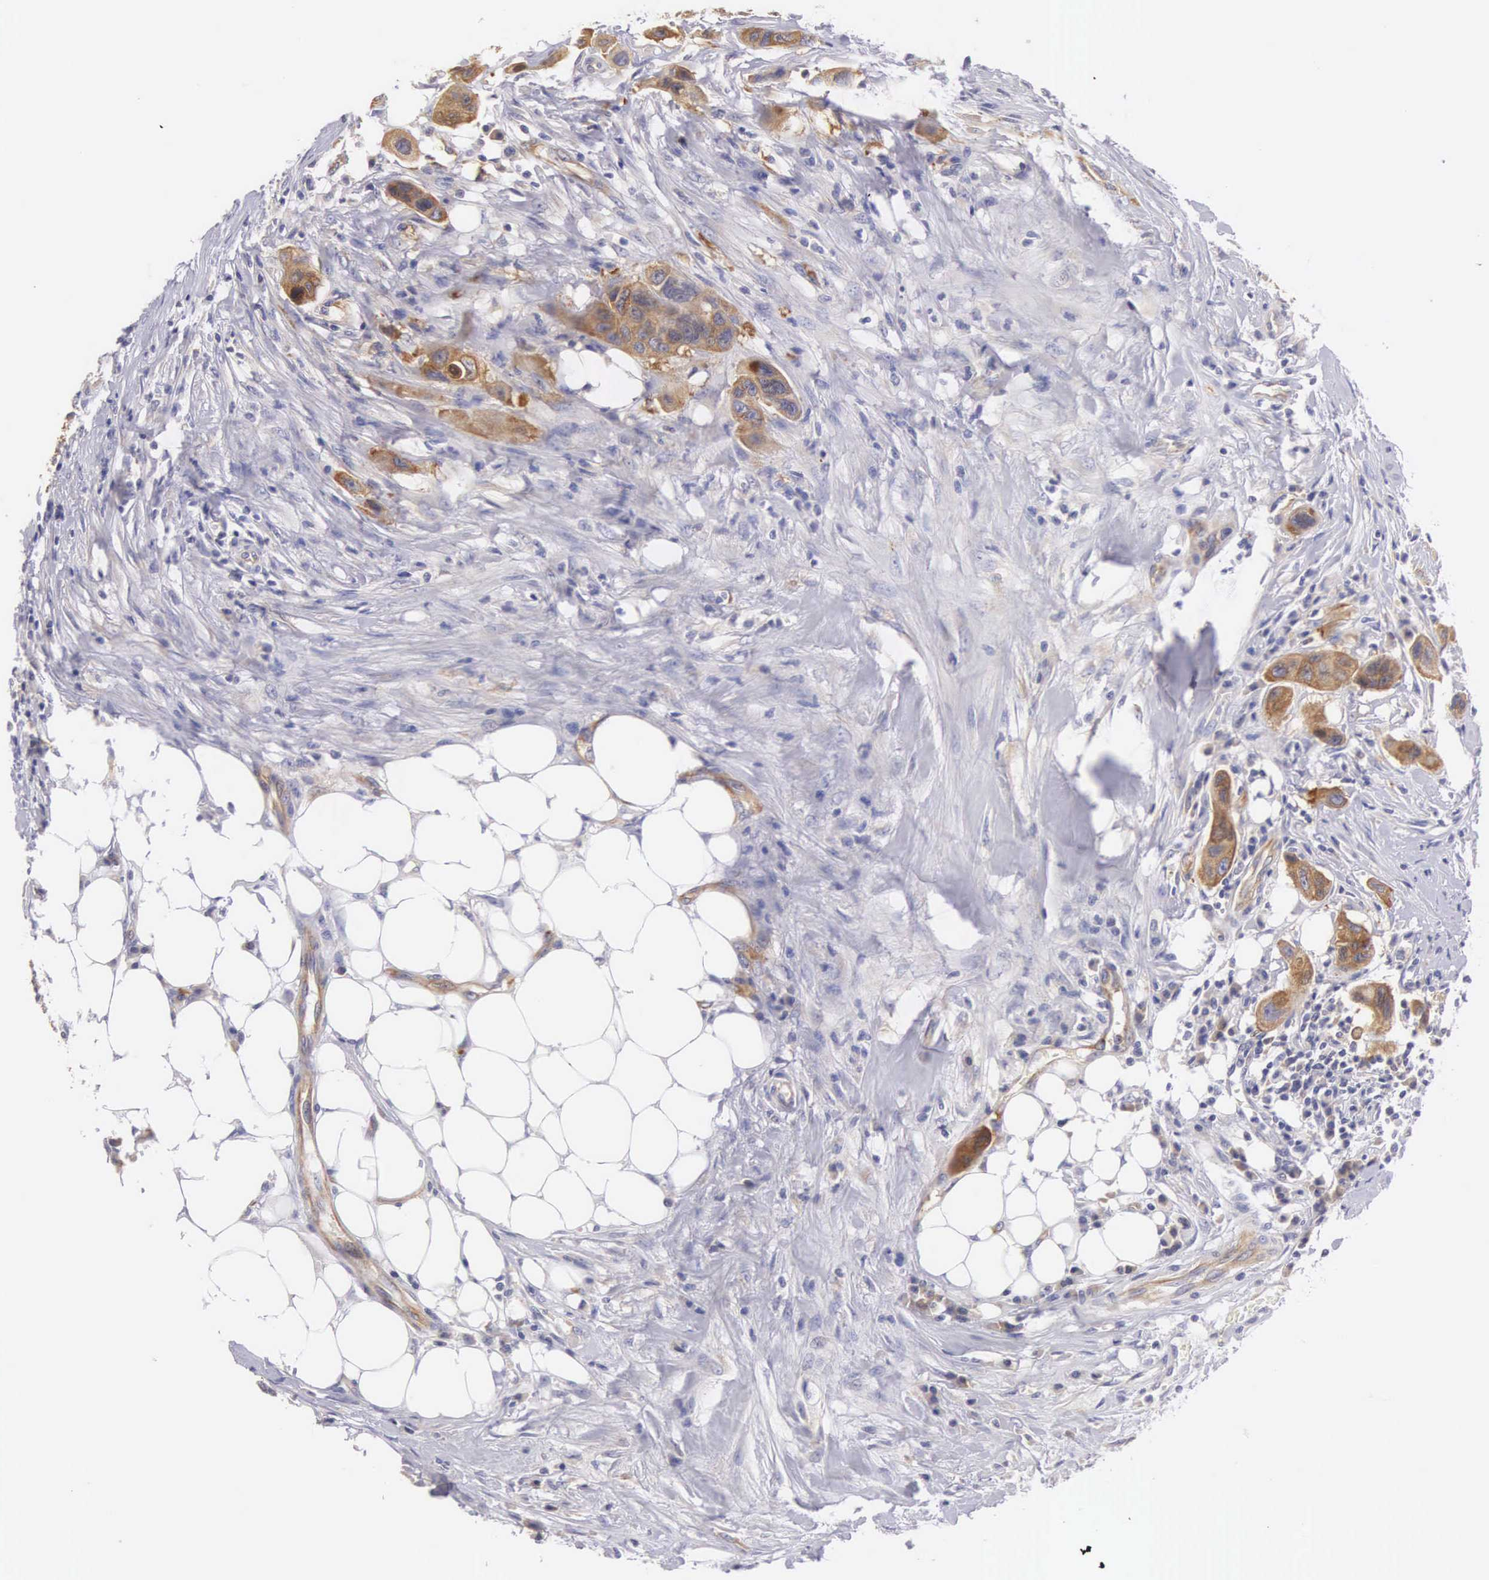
{"staining": {"intensity": "moderate", "quantity": ">75%", "location": "cytoplasmic/membranous"}, "tissue": "colorectal cancer", "cell_type": "Tumor cells", "image_type": "cancer", "snomed": [{"axis": "morphology", "description": "Adenocarcinoma, NOS"}, {"axis": "topography", "description": "Colon"}], "caption": "Human colorectal cancer stained with a brown dye displays moderate cytoplasmic/membranous positive staining in about >75% of tumor cells.", "gene": "OSBPL3", "patient": {"sex": "female", "age": 70}}